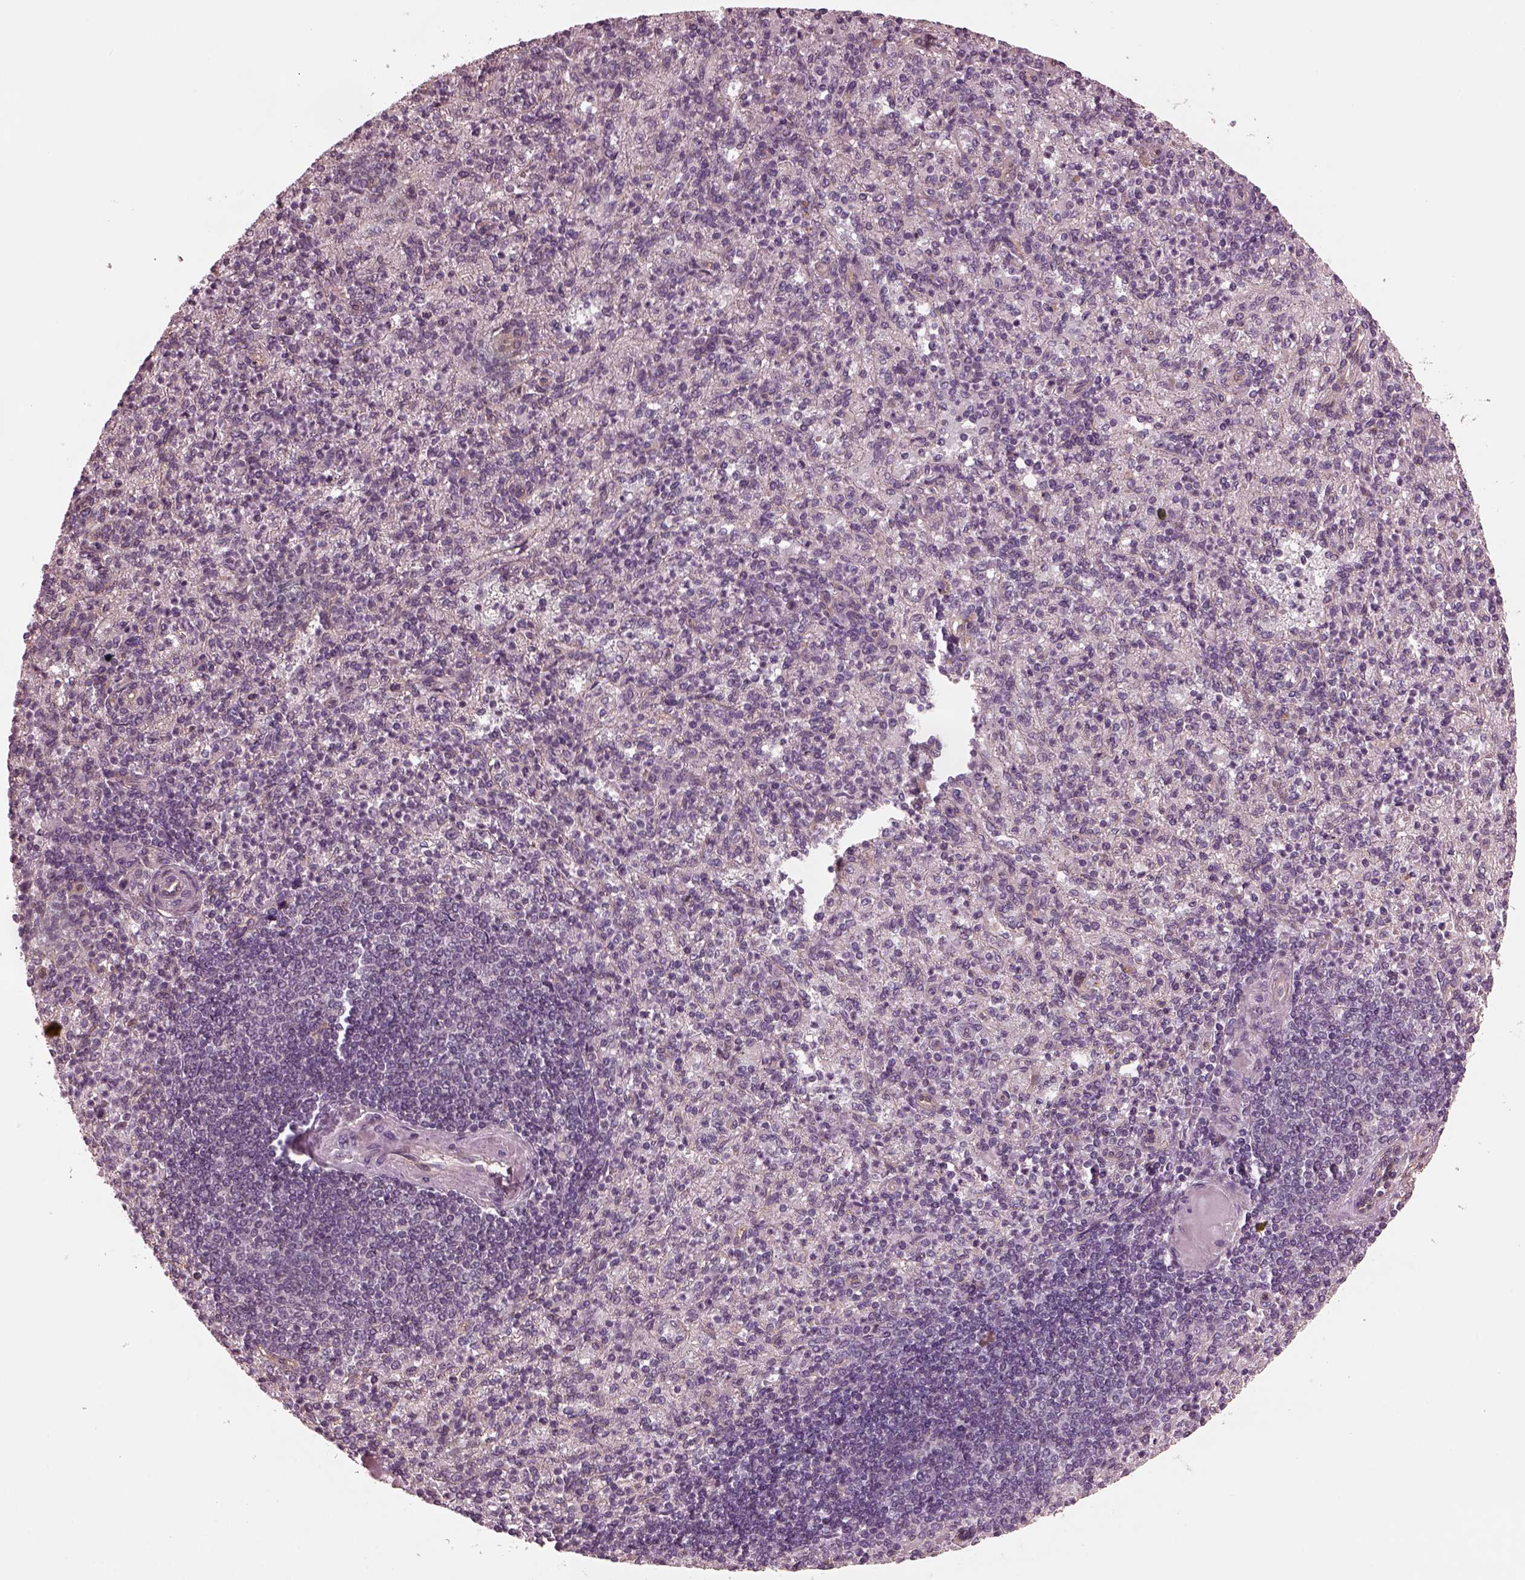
{"staining": {"intensity": "negative", "quantity": "none", "location": "none"}, "tissue": "spleen", "cell_type": "Cells in red pulp", "image_type": "normal", "snomed": [{"axis": "morphology", "description": "Normal tissue, NOS"}, {"axis": "topography", "description": "Spleen"}], "caption": "DAB immunohistochemical staining of unremarkable human spleen displays no significant expression in cells in red pulp. The staining is performed using DAB (3,3'-diaminobenzidine) brown chromogen with nuclei counter-stained in using hematoxylin.", "gene": "ODAD1", "patient": {"sex": "female", "age": 74}}